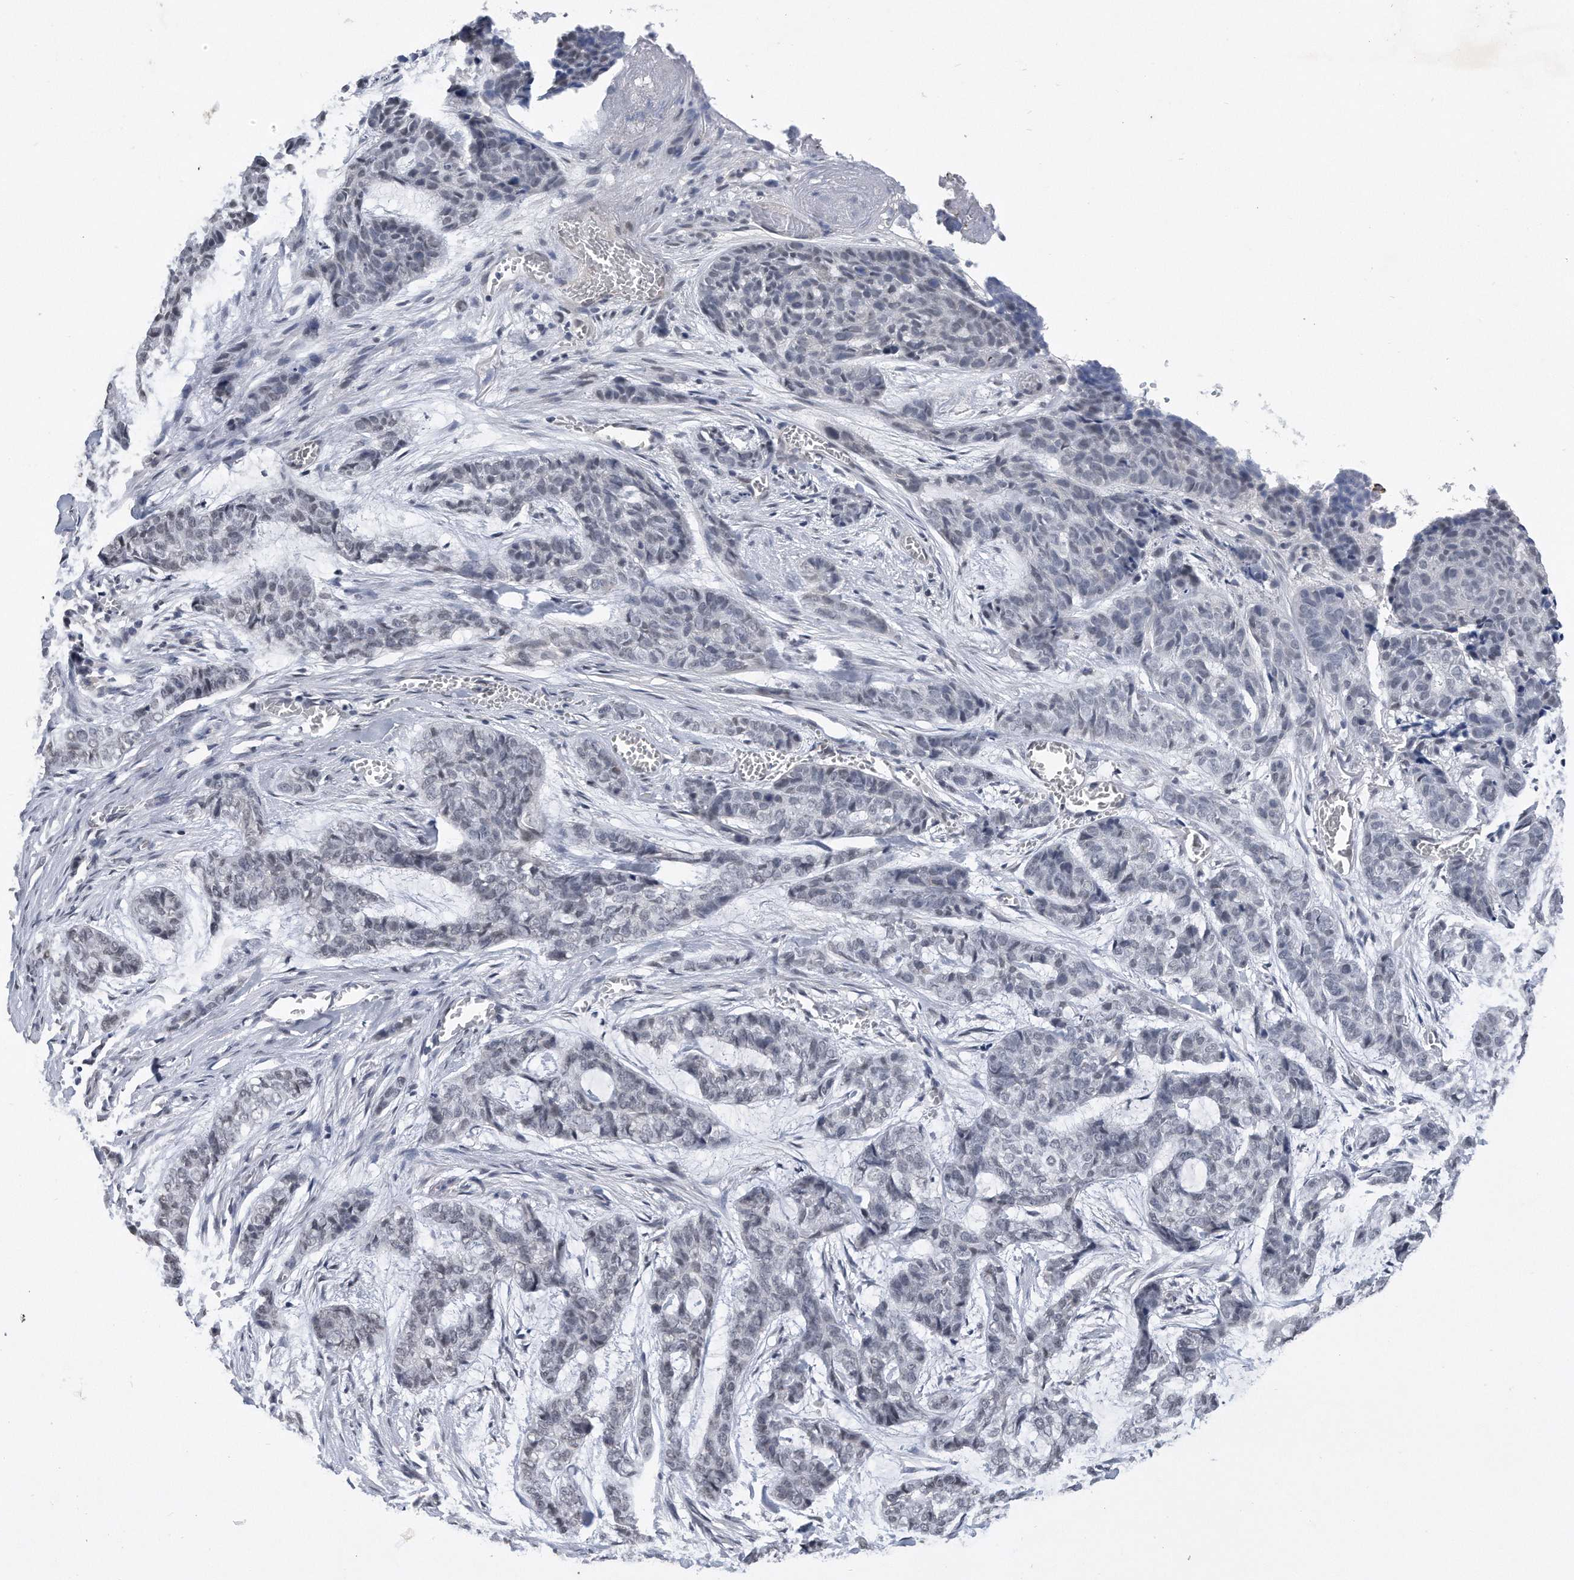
{"staining": {"intensity": "negative", "quantity": "none", "location": "none"}, "tissue": "skin cancer", "cell_type": "Tumor cells", "image_type": "cancer", "snomed": [{"axis": "morphology", "description": "Basal cell carcinoma"}, {"axis": "topography", "description": "Skin"}], "caption": "Skin basal cell carcinoma stained for a protein using IHC reveals no staining tumor cells.", "gene": "TP53INP1", "patient": {"sex": "female", "age": 64}}